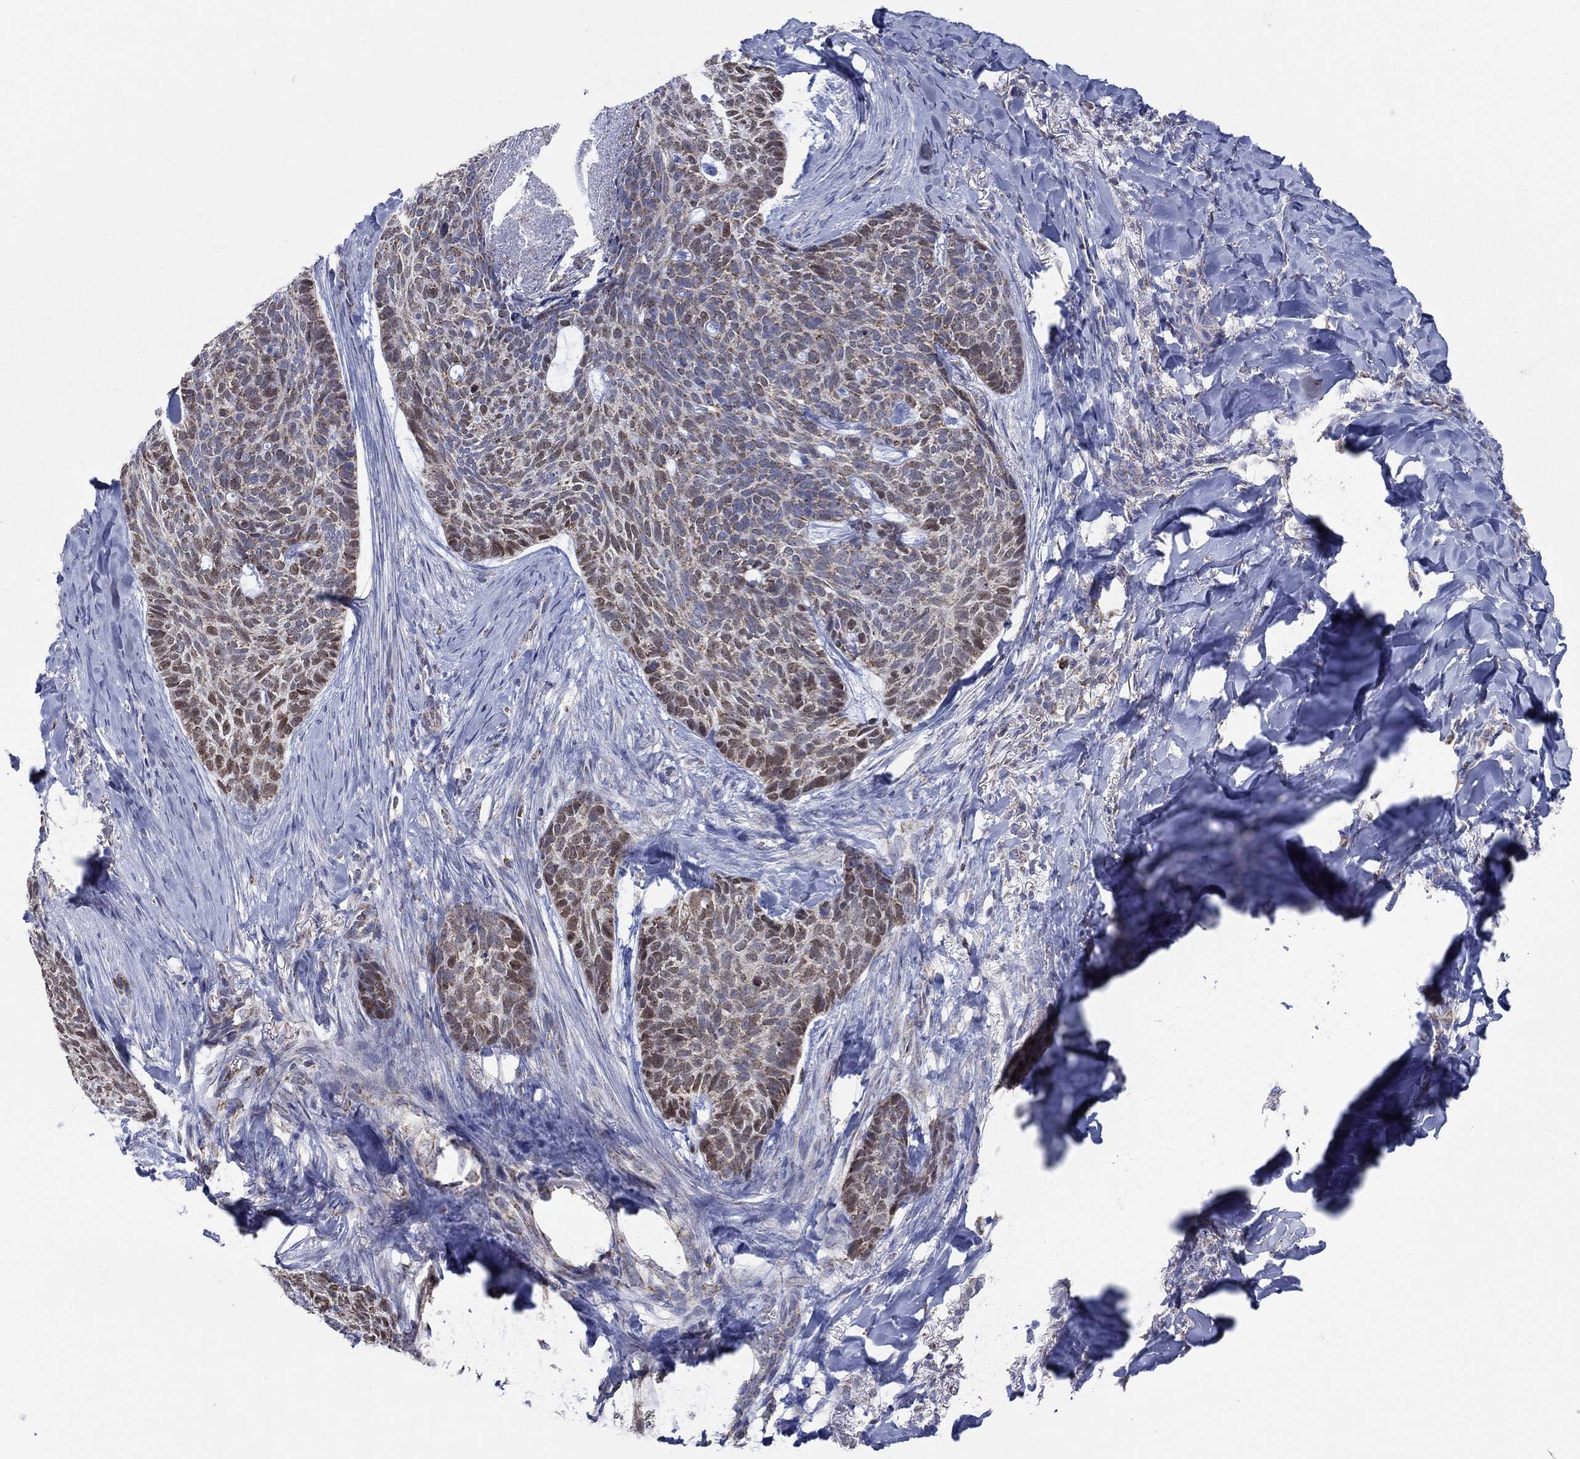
{"staining": {"intensity": "strong", "quantity": "25%-75%", "location": "nuclear"}, "tissue": "skin cancer", "cell_type": "Tumor cells", "image_type": "cancer", "snomed": [{"axis": "morphology", "description": "Basal cell carcinoma"}, {"axis": "topography", "description": "Skin"}], "caption": "Immunohistochemical staining of skin cancer (basal cell carcinoma) exhibits high levels of strong nuclear staining in about 25%-75% of tumor cells.", "gene": "KISS1R", "patient": {"sex": "female", "age": 69}}